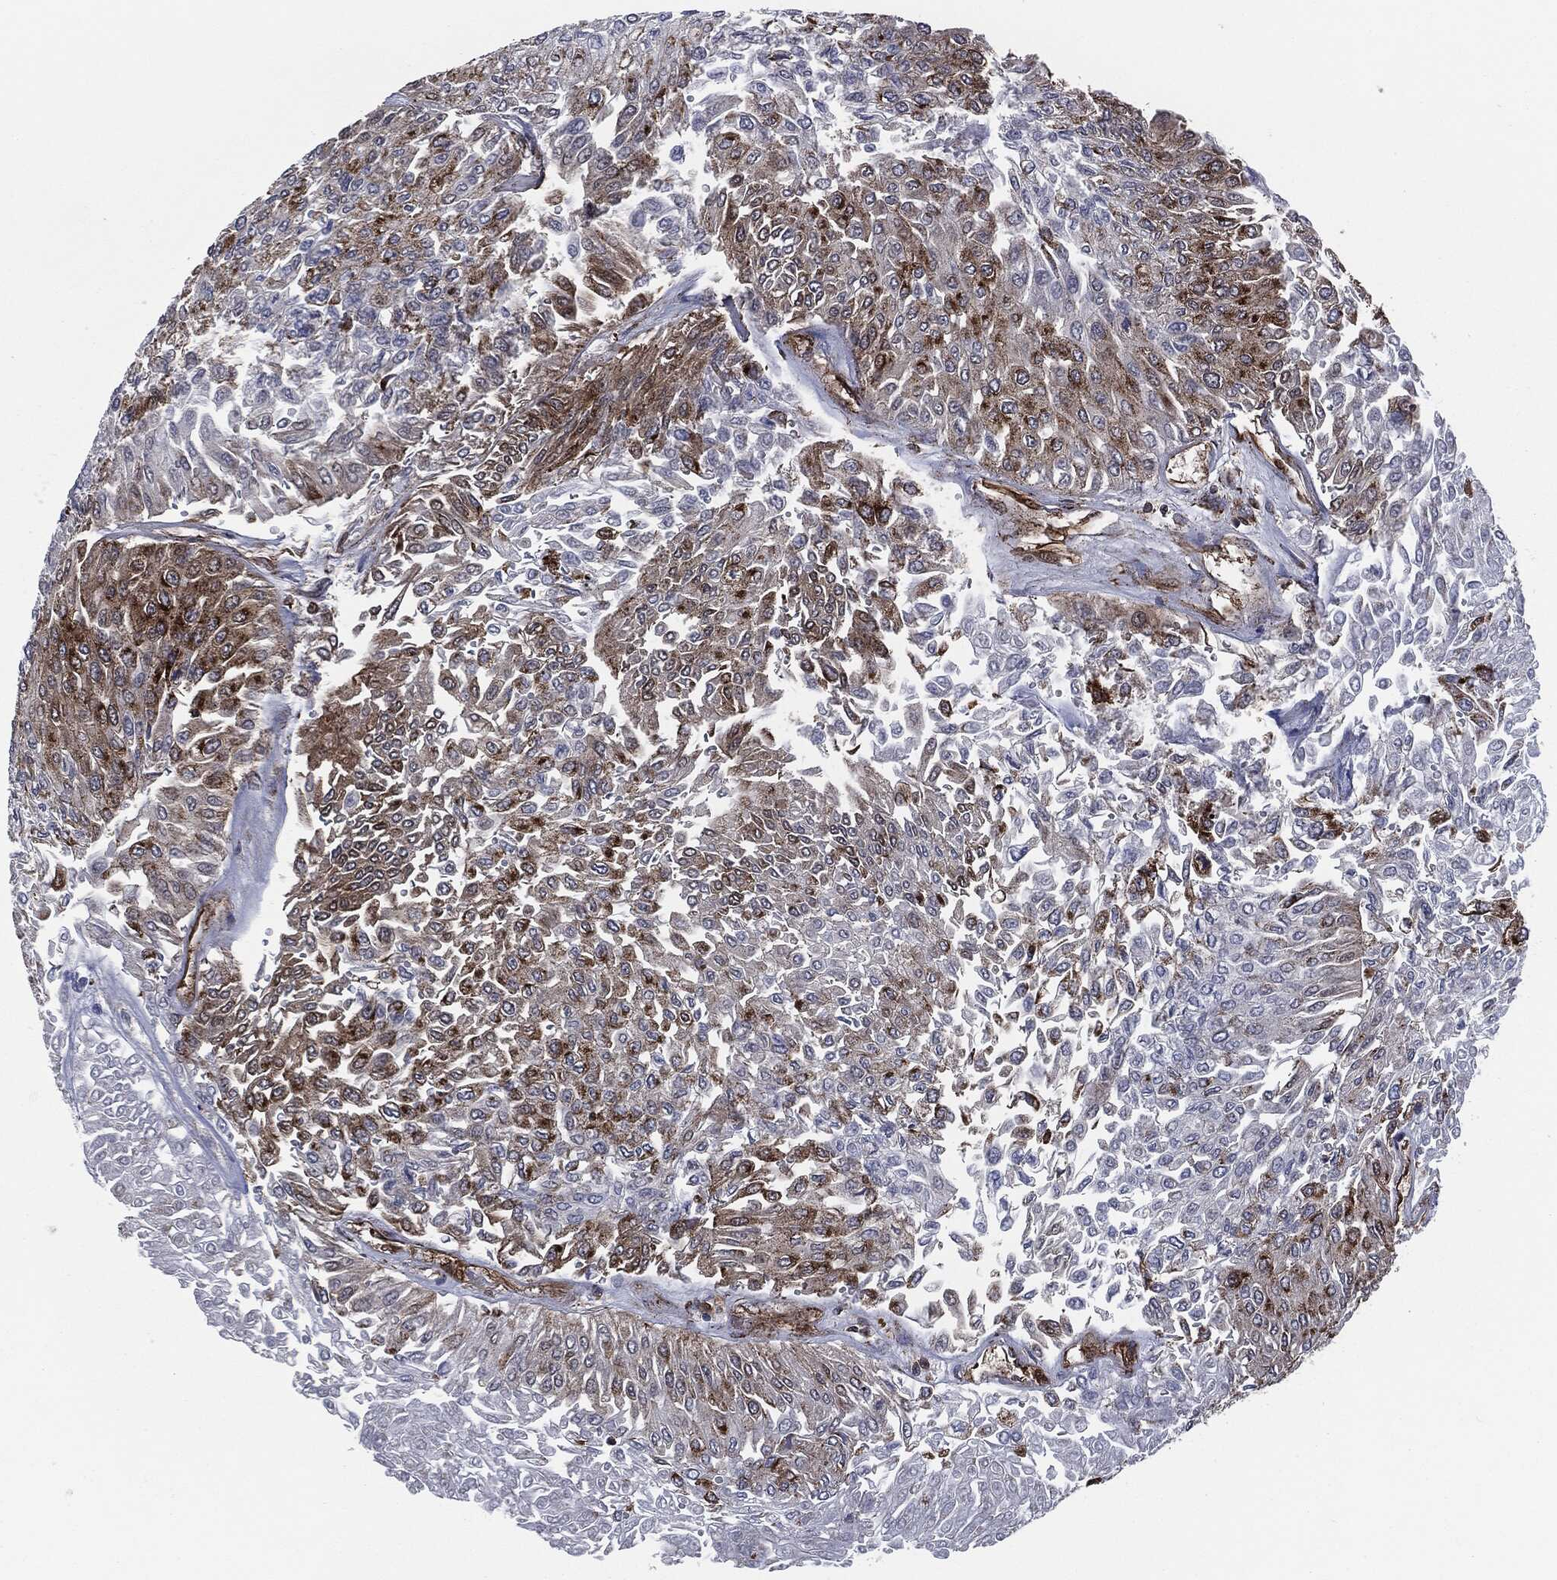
{"staining": {"intensity": "strong", "quantity": "<25%", "location": "cytoplasmic/membranous"}, "tissue": "urothelial cancer", "cell_type": "Tumor cells", "image_type": "cancer", "snomed": [{"axis": "morphology", "description": "Urothelial carcinoma, Low grade"}, {"axis": "topography", "description": "Urinary bladder"}], "caption": "Urothelial cancer stained with immunohistochemistry (IHC) exhibits strong cytoplasmic/membranous staining in about <25% of tumor cells.", "gene": "FH", "patient": {"sex": "male", "age": 67}}